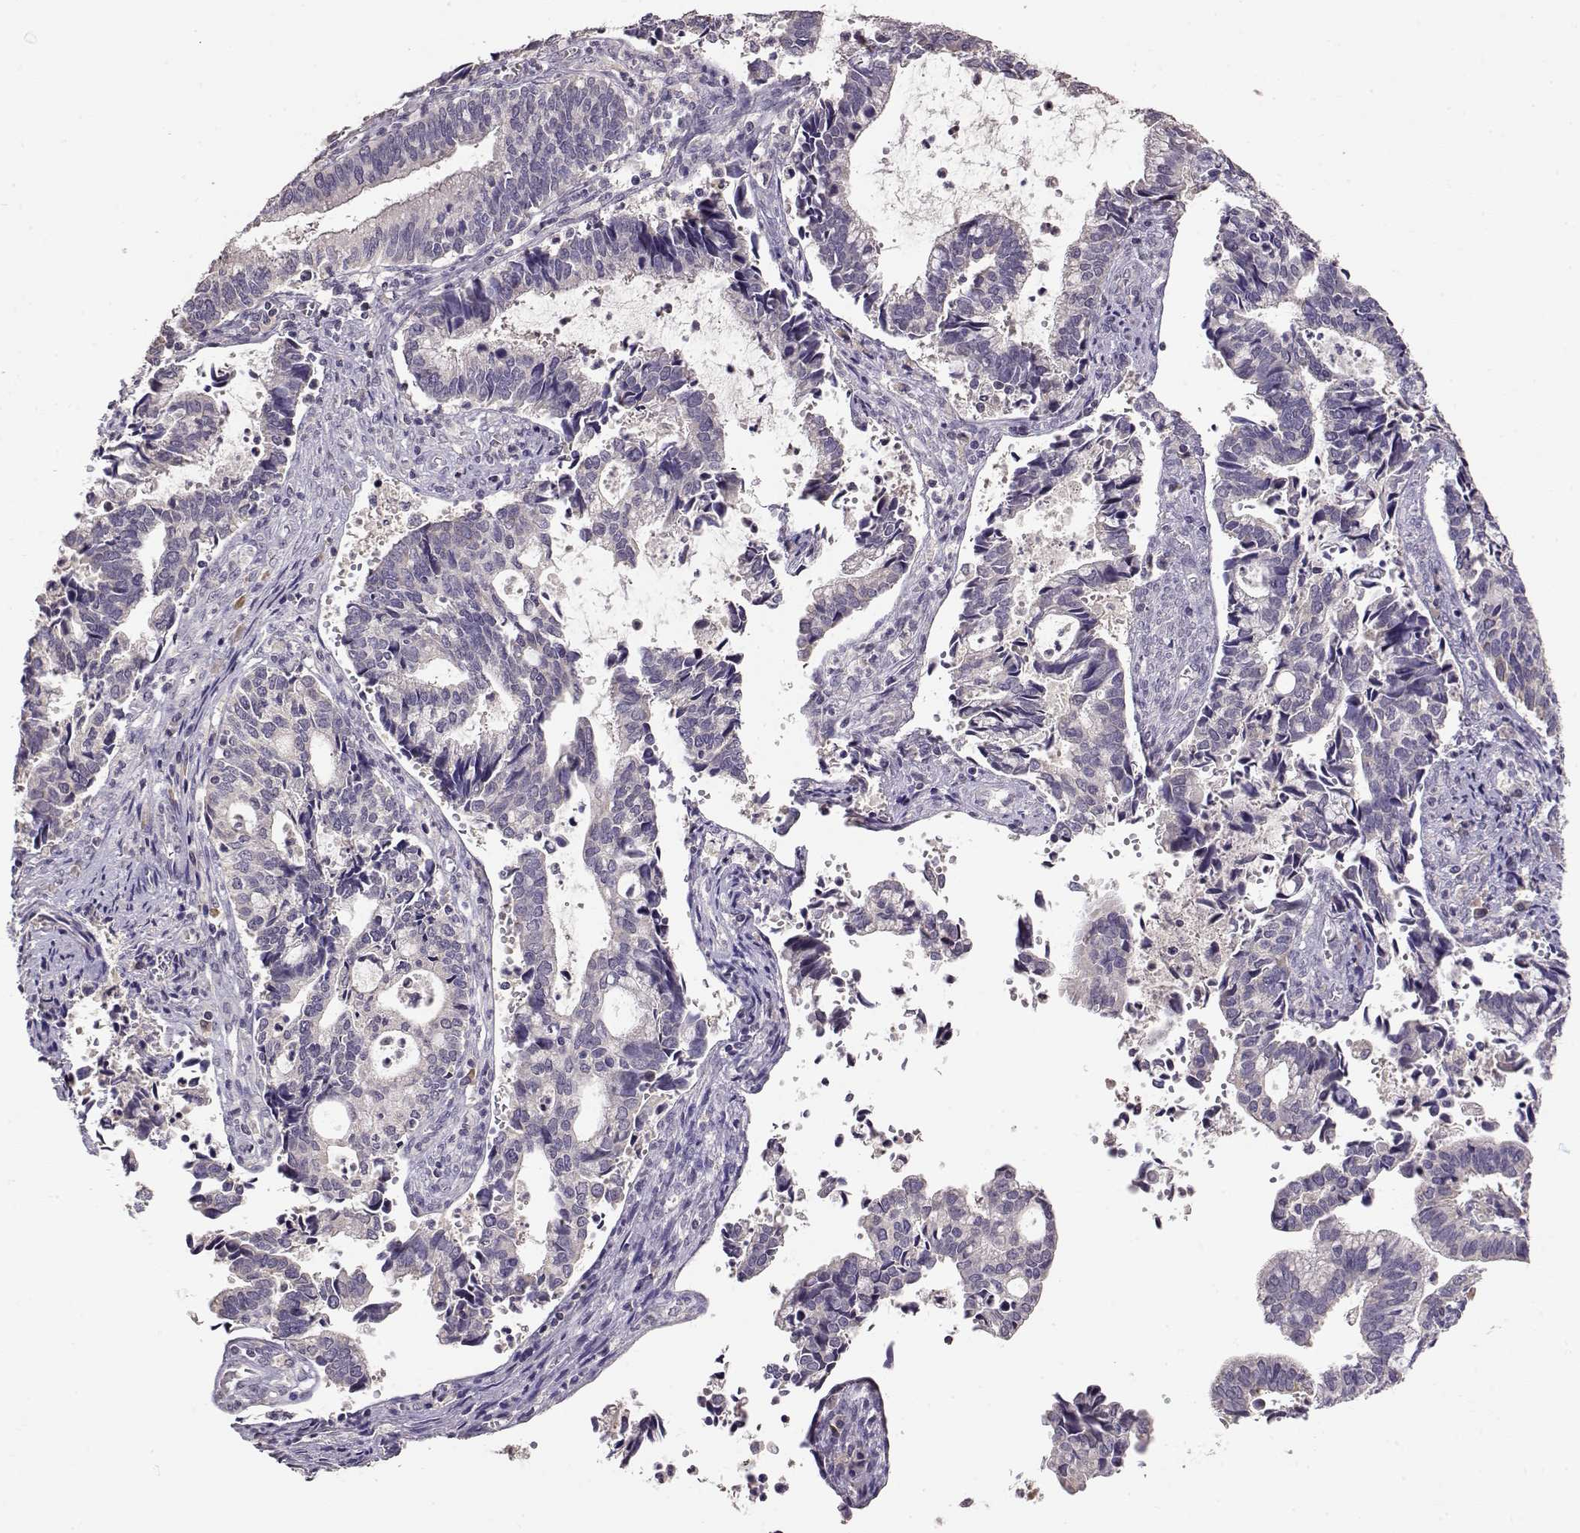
{"staining": {"intensity": "negative", "quantity": "none", "location": "none"}, "tissue": "cervical cancer", "cell_type": "Tumor cells", "image_type": "cancer", "snomed": [{"axis": "morphology", "description": "Adenocarcinoma, NOS"}, {"axis": "topography", "description": "Cervix"}], "caption": "This micrograph is of cervical cancer stained with immunohistochemistry (IHC) to label a protein in brown with the nuclei are counter-stained blue. There is no expression in tumor cells.", "gene": "TACR1", "patient": {"sex": "female", "age": 42}}